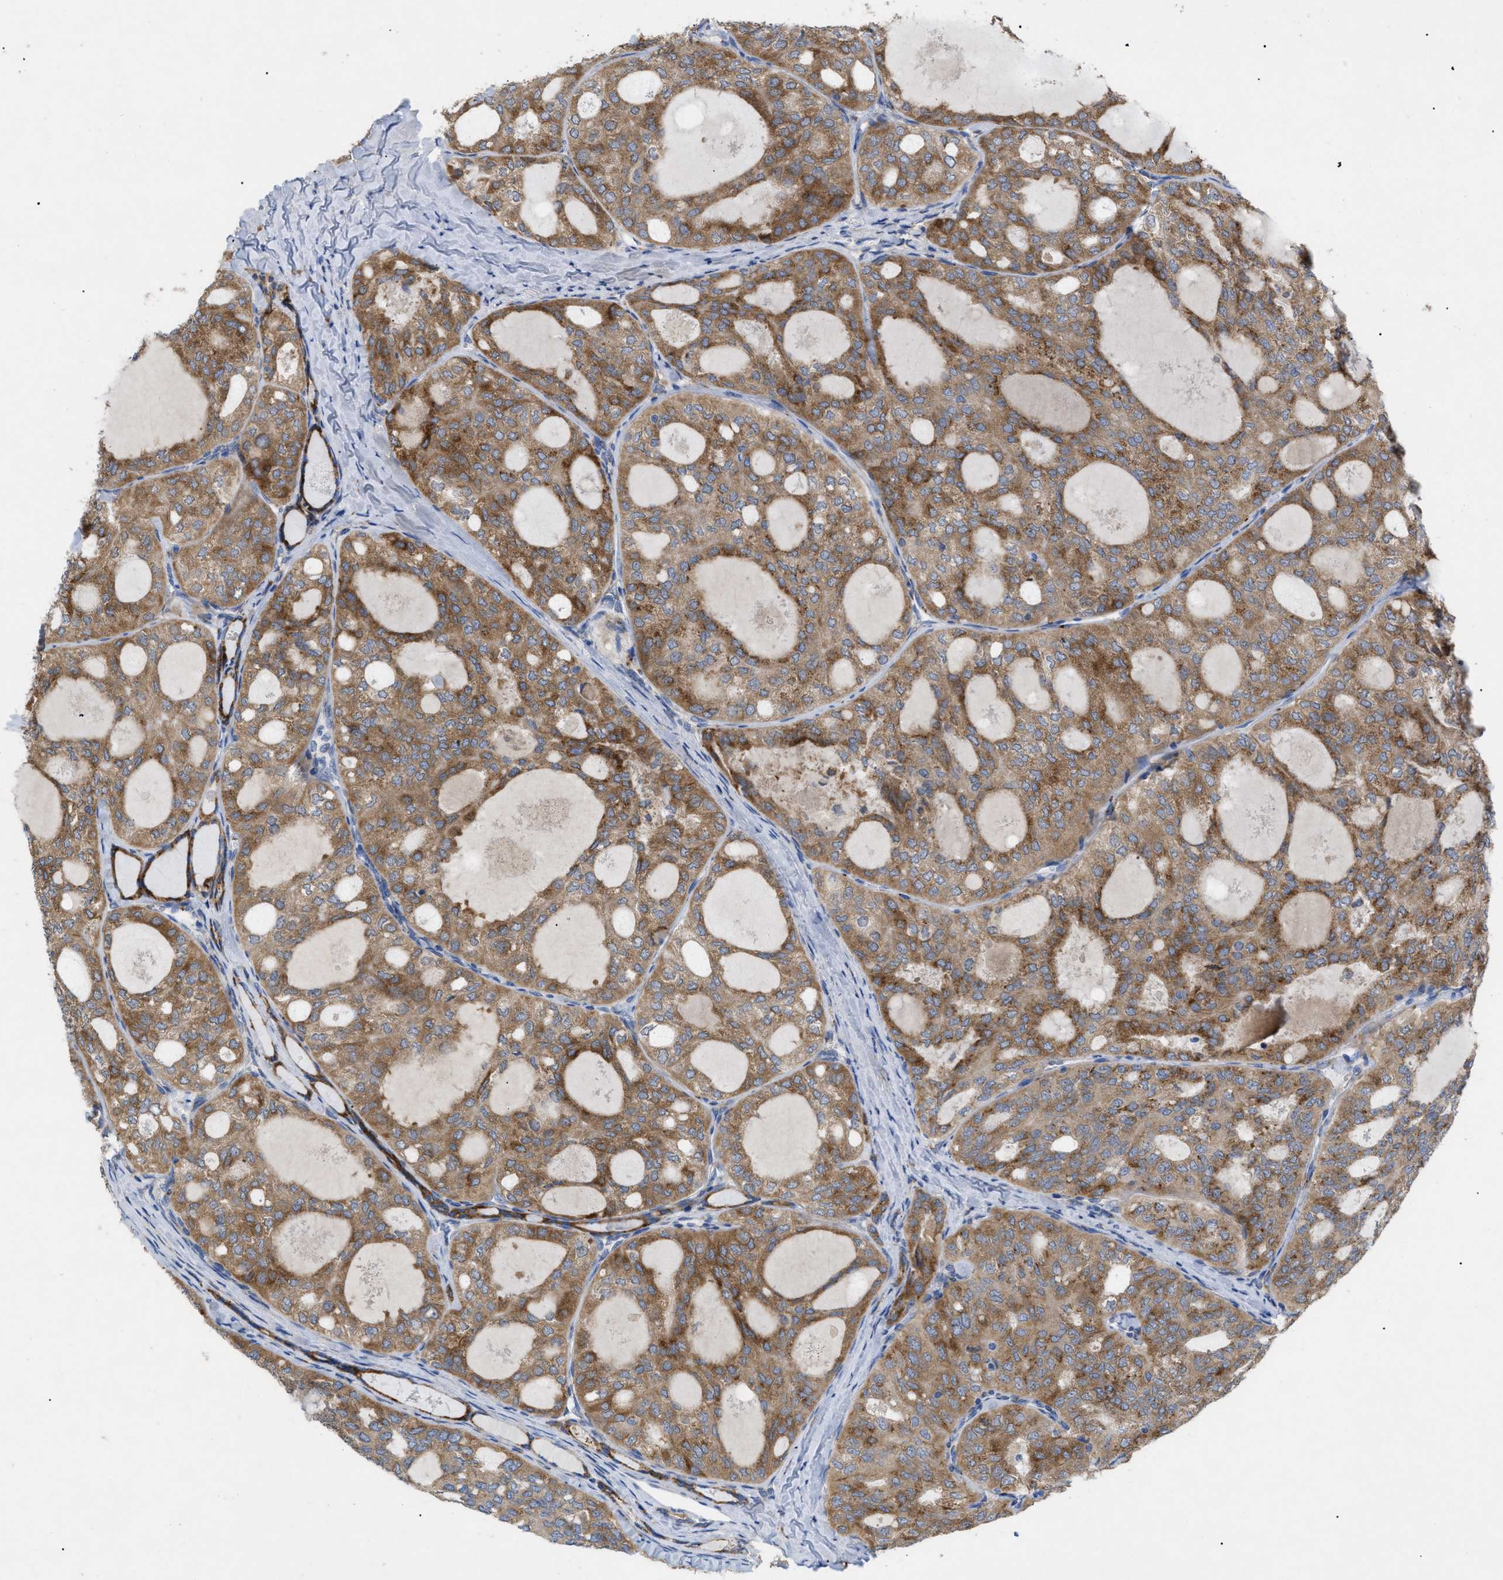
{"staining": {"intensity": "moderate", "quantity": ">75%", "location": "cytoplasmic/membranous"}, "tissue": "thyroid cancer", "cell_type": "Tumor cells", "image_type": "cancer", "snomed": [{"axis": "morphology", "description": "Follicular adenoma carcinoma, NOS"}, {"axis": "topography", "description": "Thyroid gland"}], "caption": "Protein staining by IHC exhibits moderate cytoplasmic/membranous staining in about >75% of tumor cells in thyroid cancer.", "gene": "SLC50A1", "patient": {"sex": "male", "age": 75}}